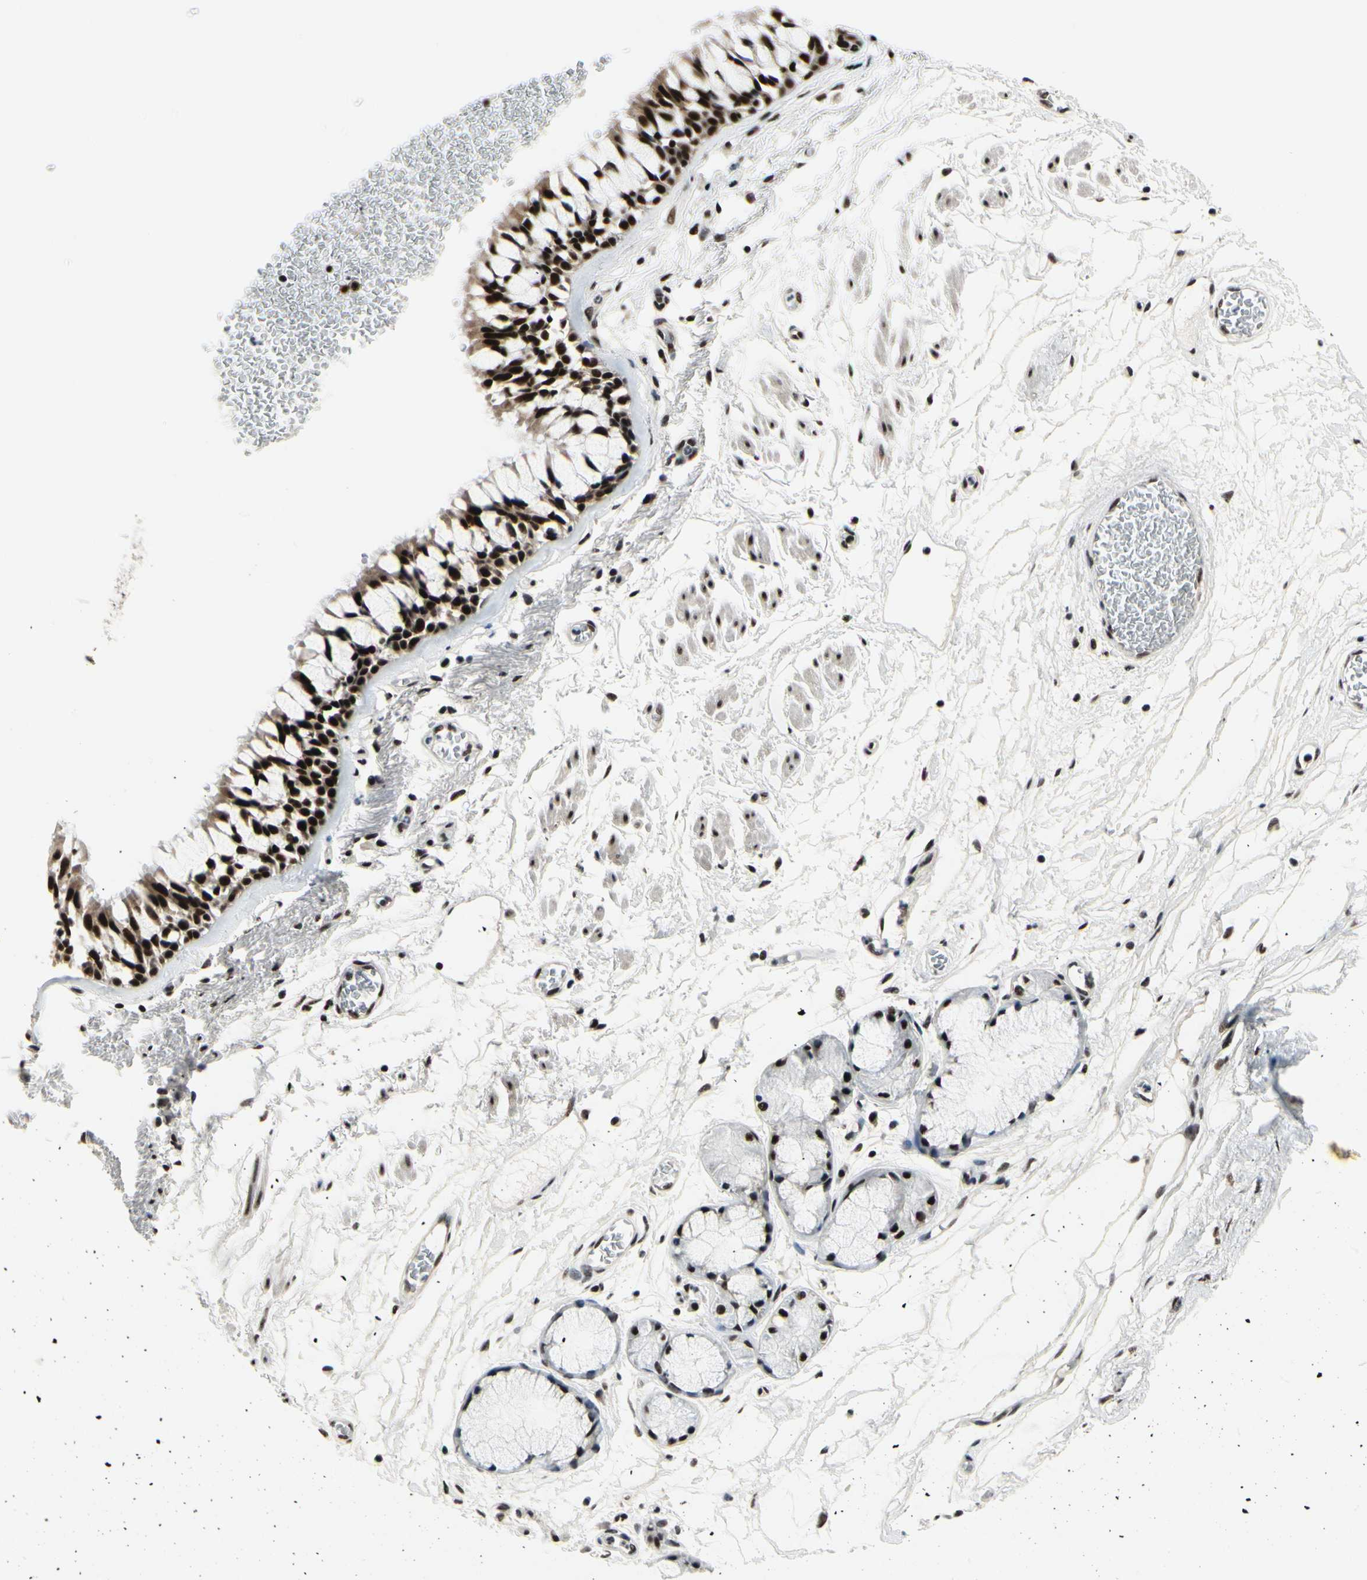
{"staining": {"intensity": "strong", "quantity": ">75%", "location": "cytoplasmic/membranous,nuclear"}, "tissue": "bronchus", "cell_type": "Respiratory epithelial cells", "image_type": "normal", "snomed": [{"axis": "morphology", "description": "Normal tissue, NOS"}, {"axis": "topography", "description": "Bronchus"}], "caption": "A high-resolution micrograph shows IHC staining of unremarkable bronchus, which exhibits strong cytoplasmic/membranous,nuclear expression in approximately >75% of respiratory epithelial cells.", "gene": "SRSF11", "patient": {"sex": "male", "age": 66}}